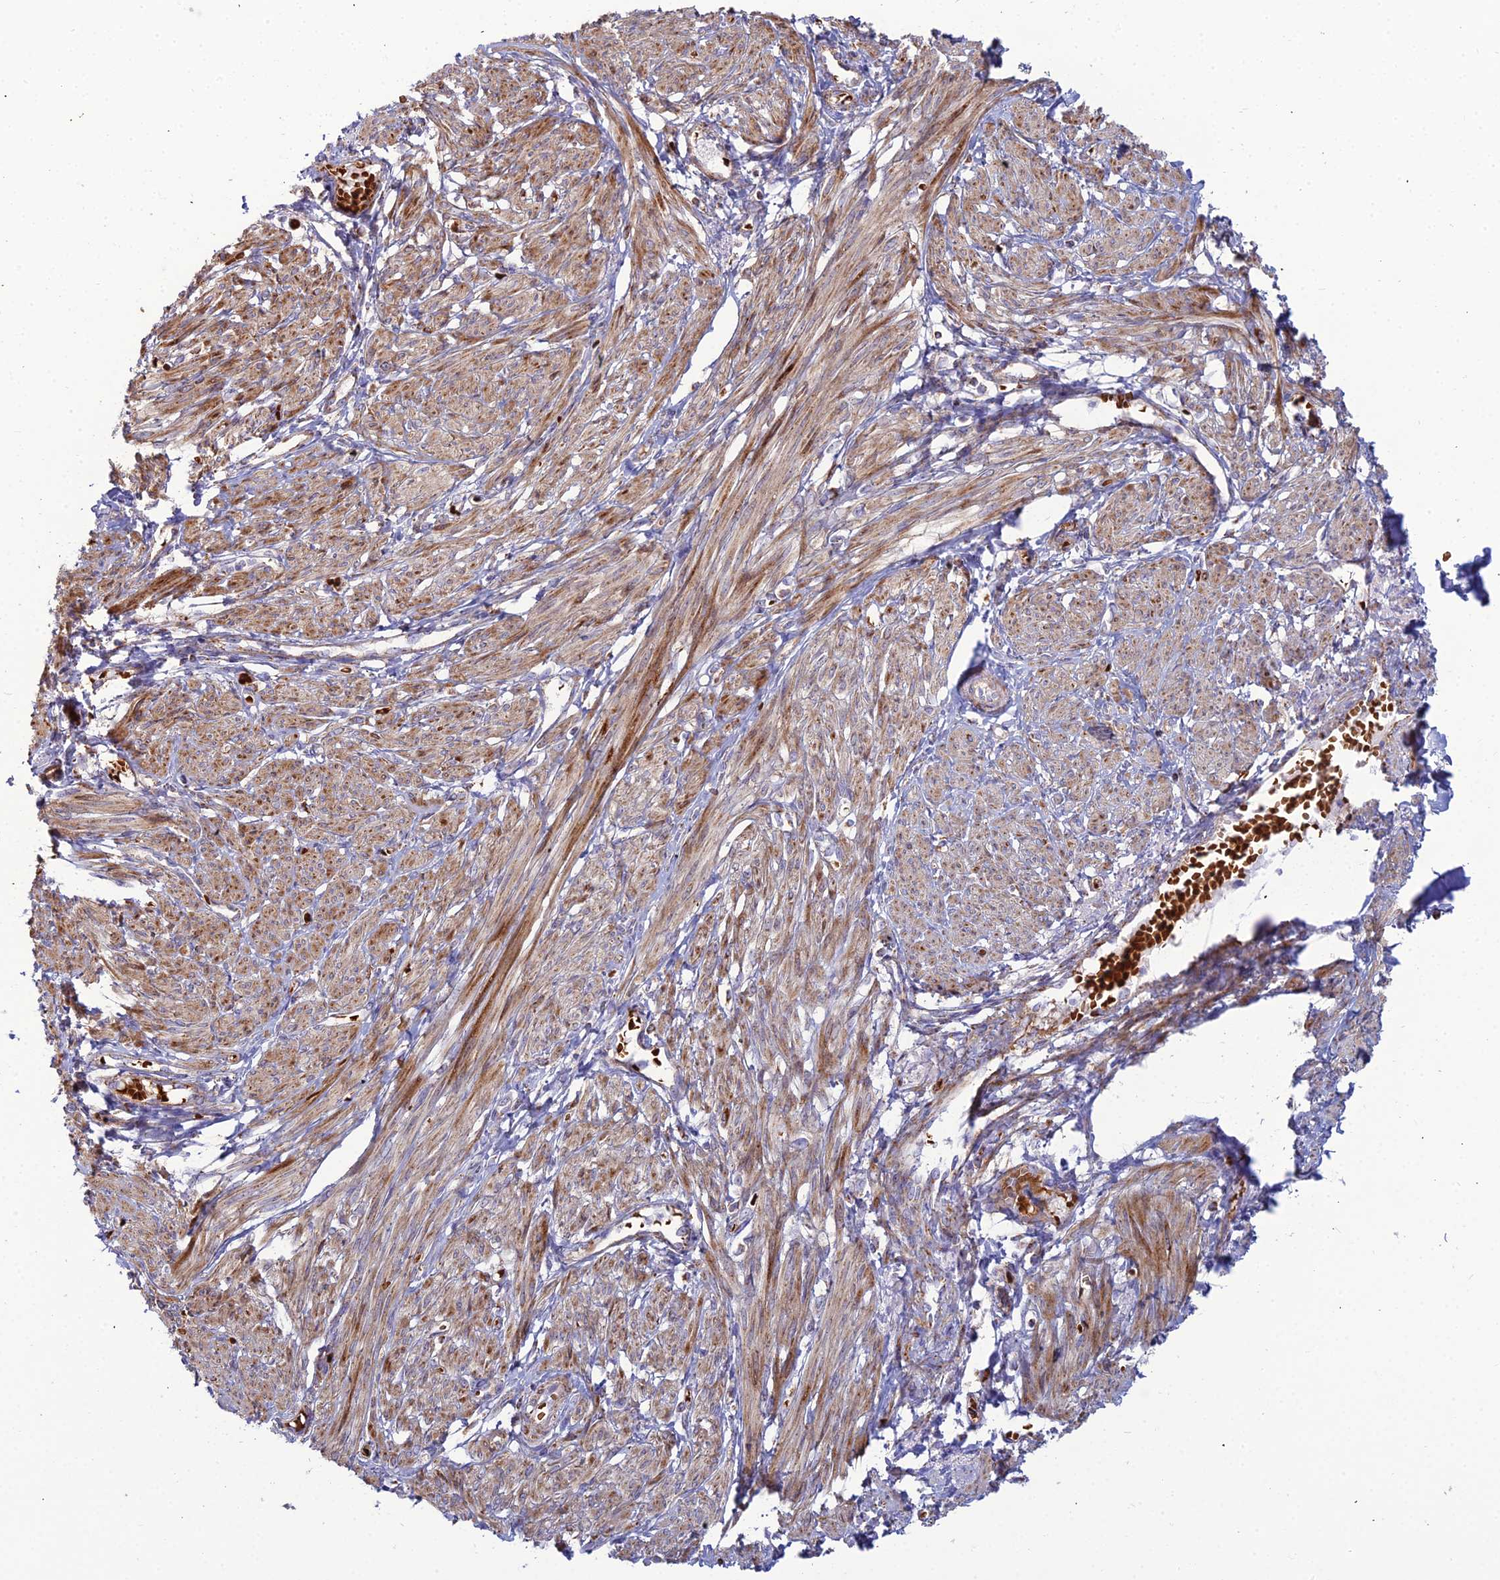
{"staining": {"intensity": "moderate", "quantity": "25%-75%", "location": "cytoplasmic/membranous"}, "tissue": "smooth muscle", "cell_type": "Smooth muscle cells", "image_type": "normal", "snomed": [{"axis": "morphology", "description": "Normal tissue, NOS"}, {"axis": "topography", "description": "Smooth muscle"}], "caption": "Approximately 25%-75% of smooth muscle cells in unremarkable smooth muscle exhibit moderate cytoplasmic/membranous protein positivity as visualized by brown immunohistochemical staining.", "gene": "SLC35F4", "patient": {"sex": "female", "age": 39}}